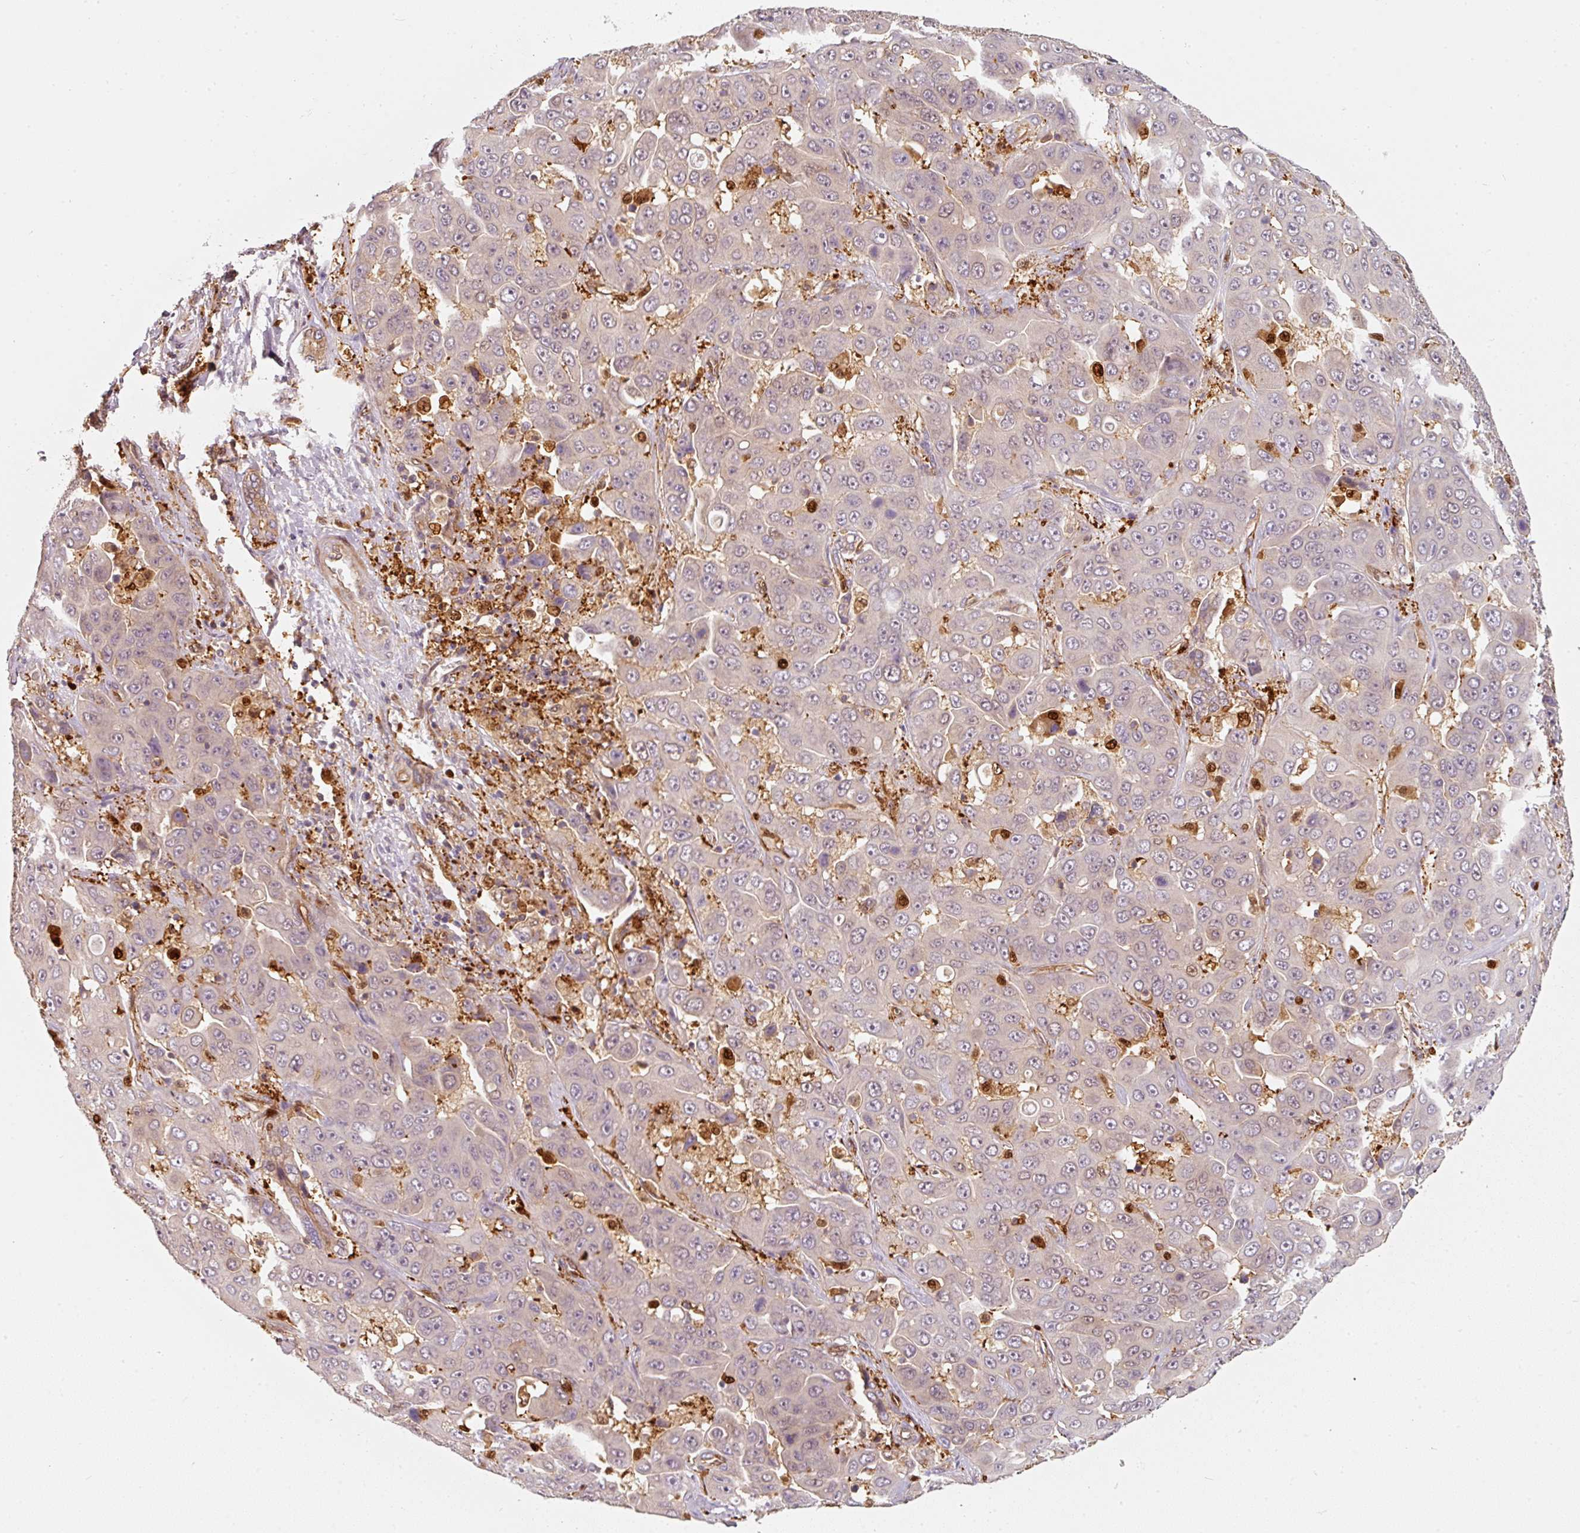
{"staining": {"intensity": "negative", "quantity": "none", "location": "none"}, "tissue": "liver cancer", "cell_type": "Tumor cells", "image_type": "cancer", "snomed": [{"axis": "morphology", "description": "Cholangiocarcinoma"}, {"axis": "topography", "description": "Liver"}], "caption": "A high-resolution micrograph shows immunohistochemistry staining of liver cholangiocarcinoma, which reveals no significant expression in tumor cells.", "gene": "IQGAP2", "patient": {"sex": "female", "age": 52}}